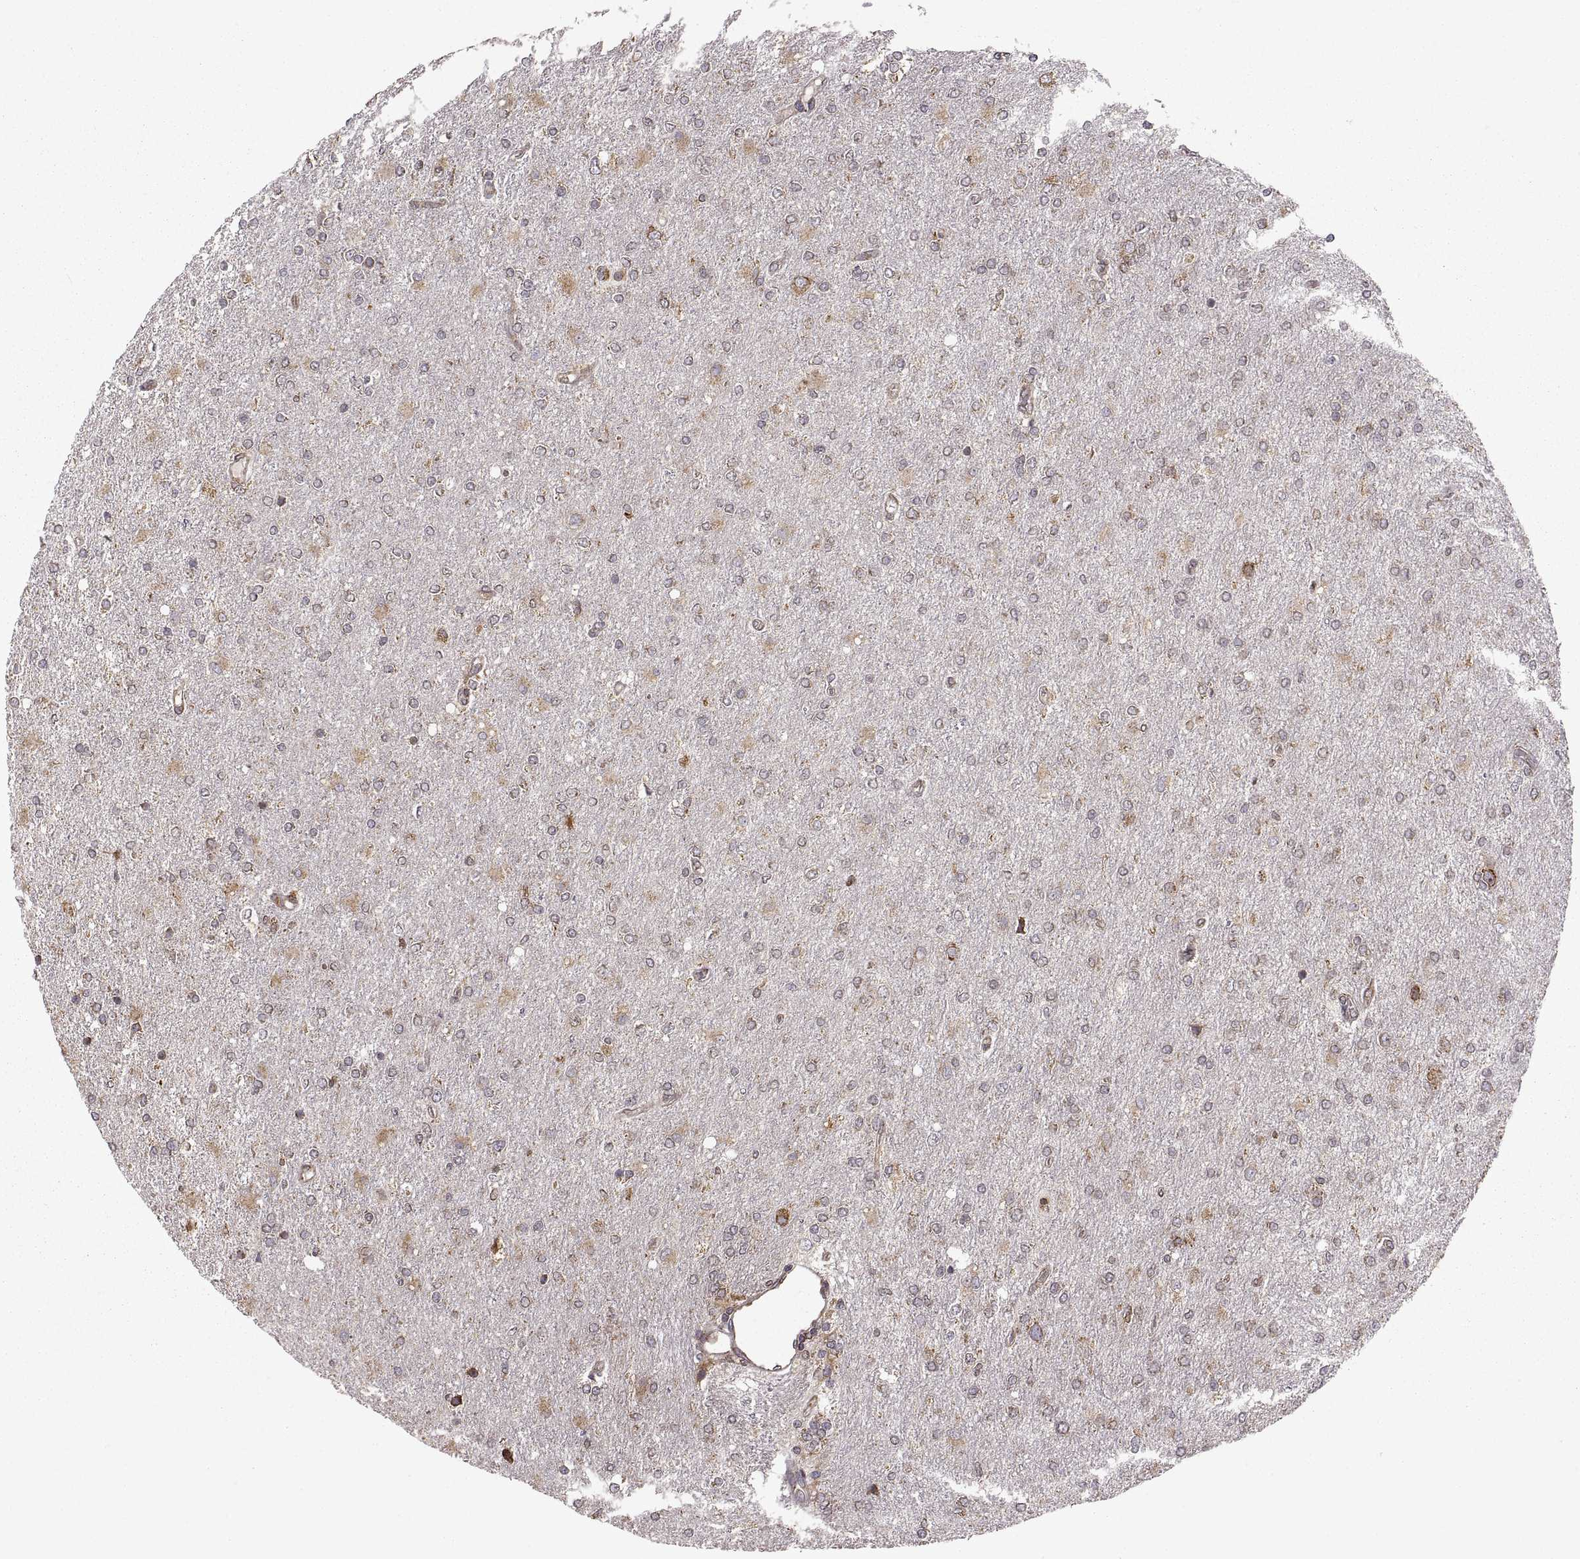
{"staining": {"intensity": "weak", "quantity": "<25%", "location": "cytoplasmic/membranous"}, "tissue": "glioma", "cell_type": "Tumor cells", "image_type": "cancer", "snomed": [{"axis": "morphology", "description": "Glioma, malignant, High grade"}, {"axis": "topography", "description": "Cerebral cortex"}], "caption": "Human glioma stained for a protein using immunohistochemistry shows no expression in tumor cells.", "gene": "PDIA3", "patient": {"sex": "male", "age": 70}}